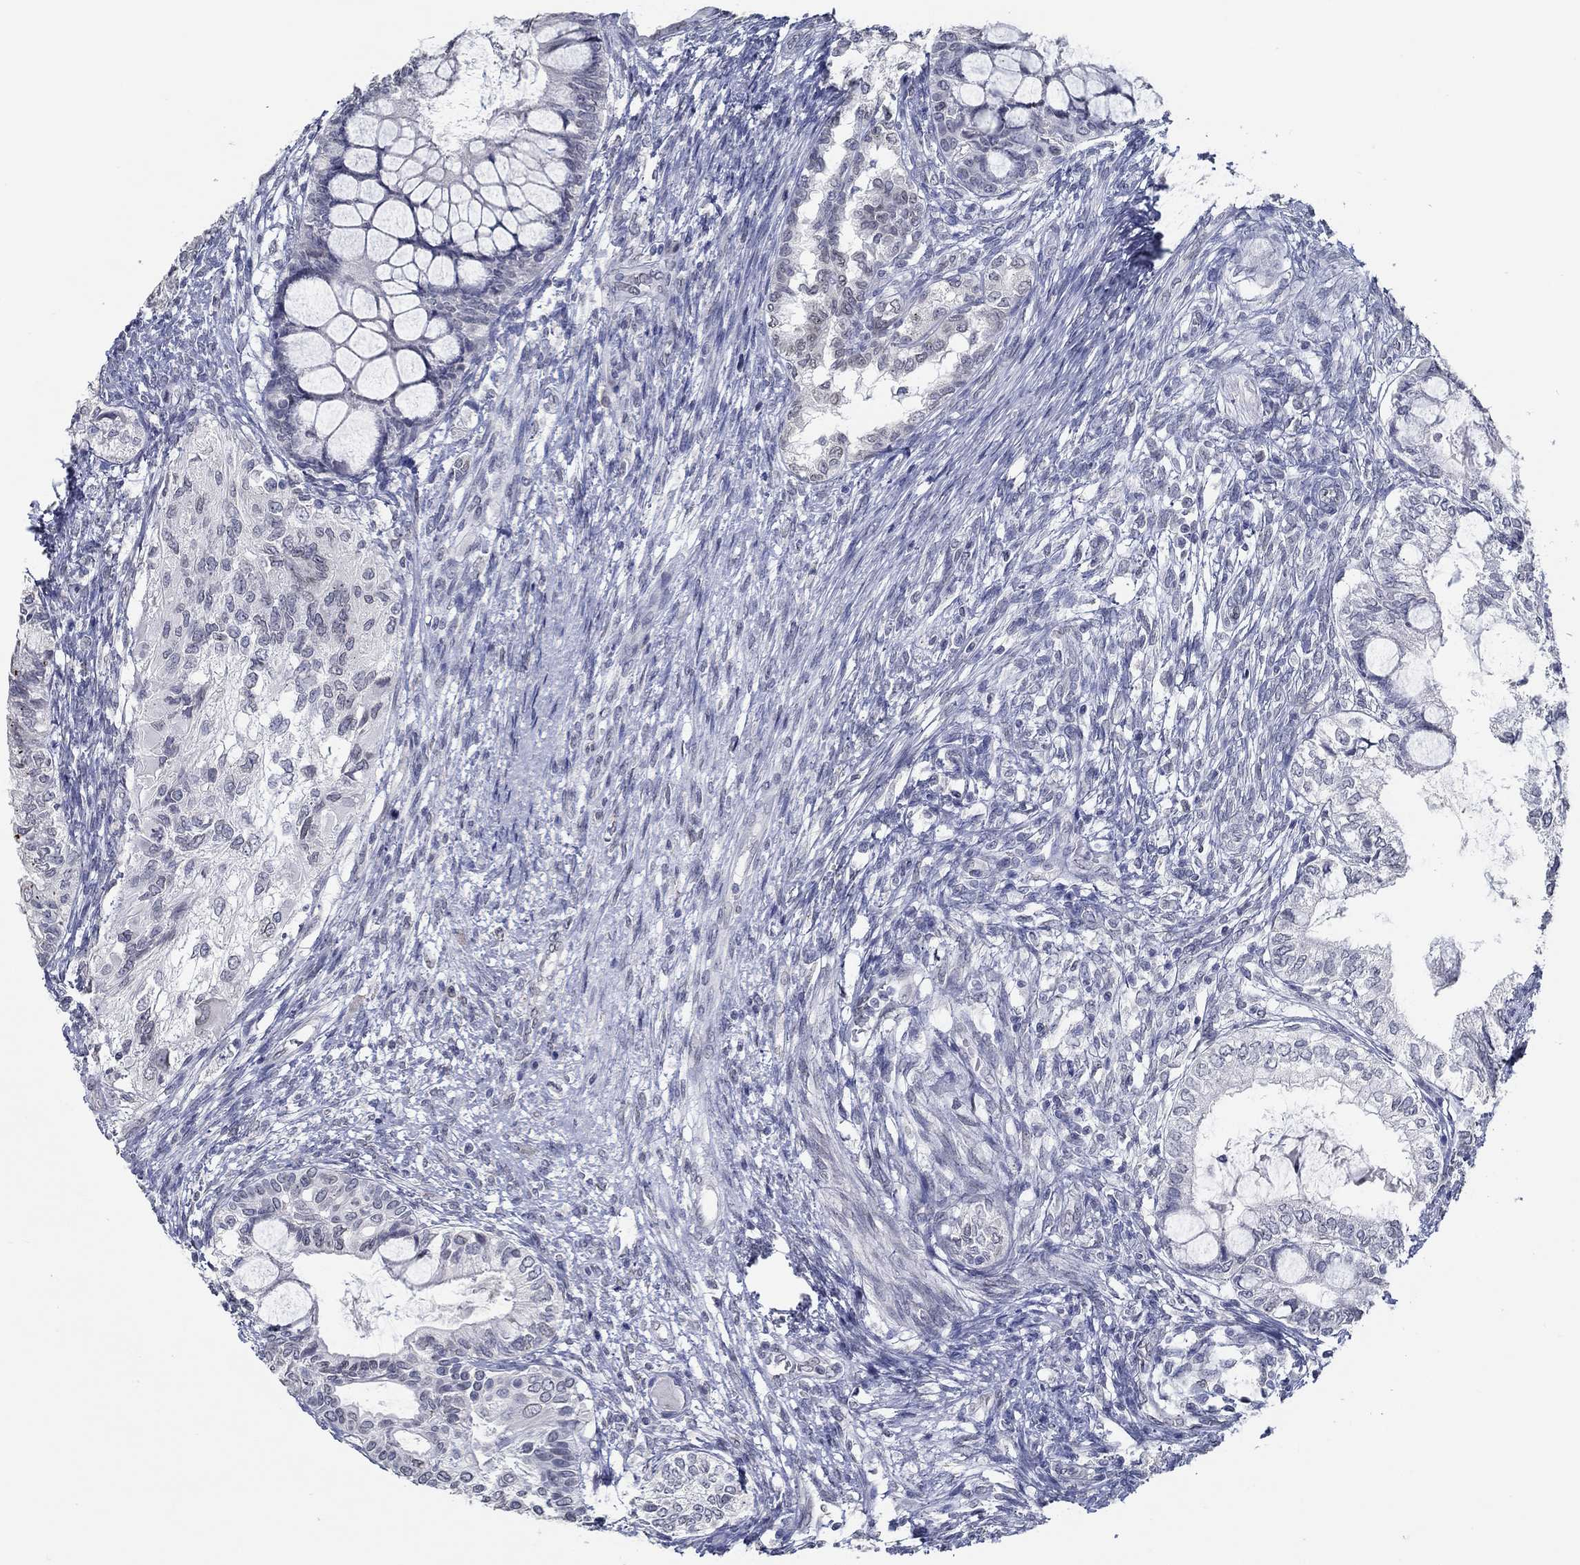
{"staining": {"intensity": "negative", "quantity": "none", "location": "none"}, "tissue": "testis cancer", "cell_type": "Tumor cells", "image_type": "cancer", "snomed": [{"axis": "morphology", "description": "Seminoma, NOS"}, {"axis": "morphology", "description": "Carcinoma, Embryonal, NOS"}, {"axis": "topography", "description": "Testis"}], "caption": "The micrograph displays no significant positivity in tumor cells of testis embryonal carcinoma. The staining was performed using DAB (3,3'-diaminobenzidine) to visualize the protein expression in brown, while the nuclei were stained in blue with hematoxylin (Magnification: 20x).", "gene": "NUP155", "patient": {"sex": "male", "age": 41}}